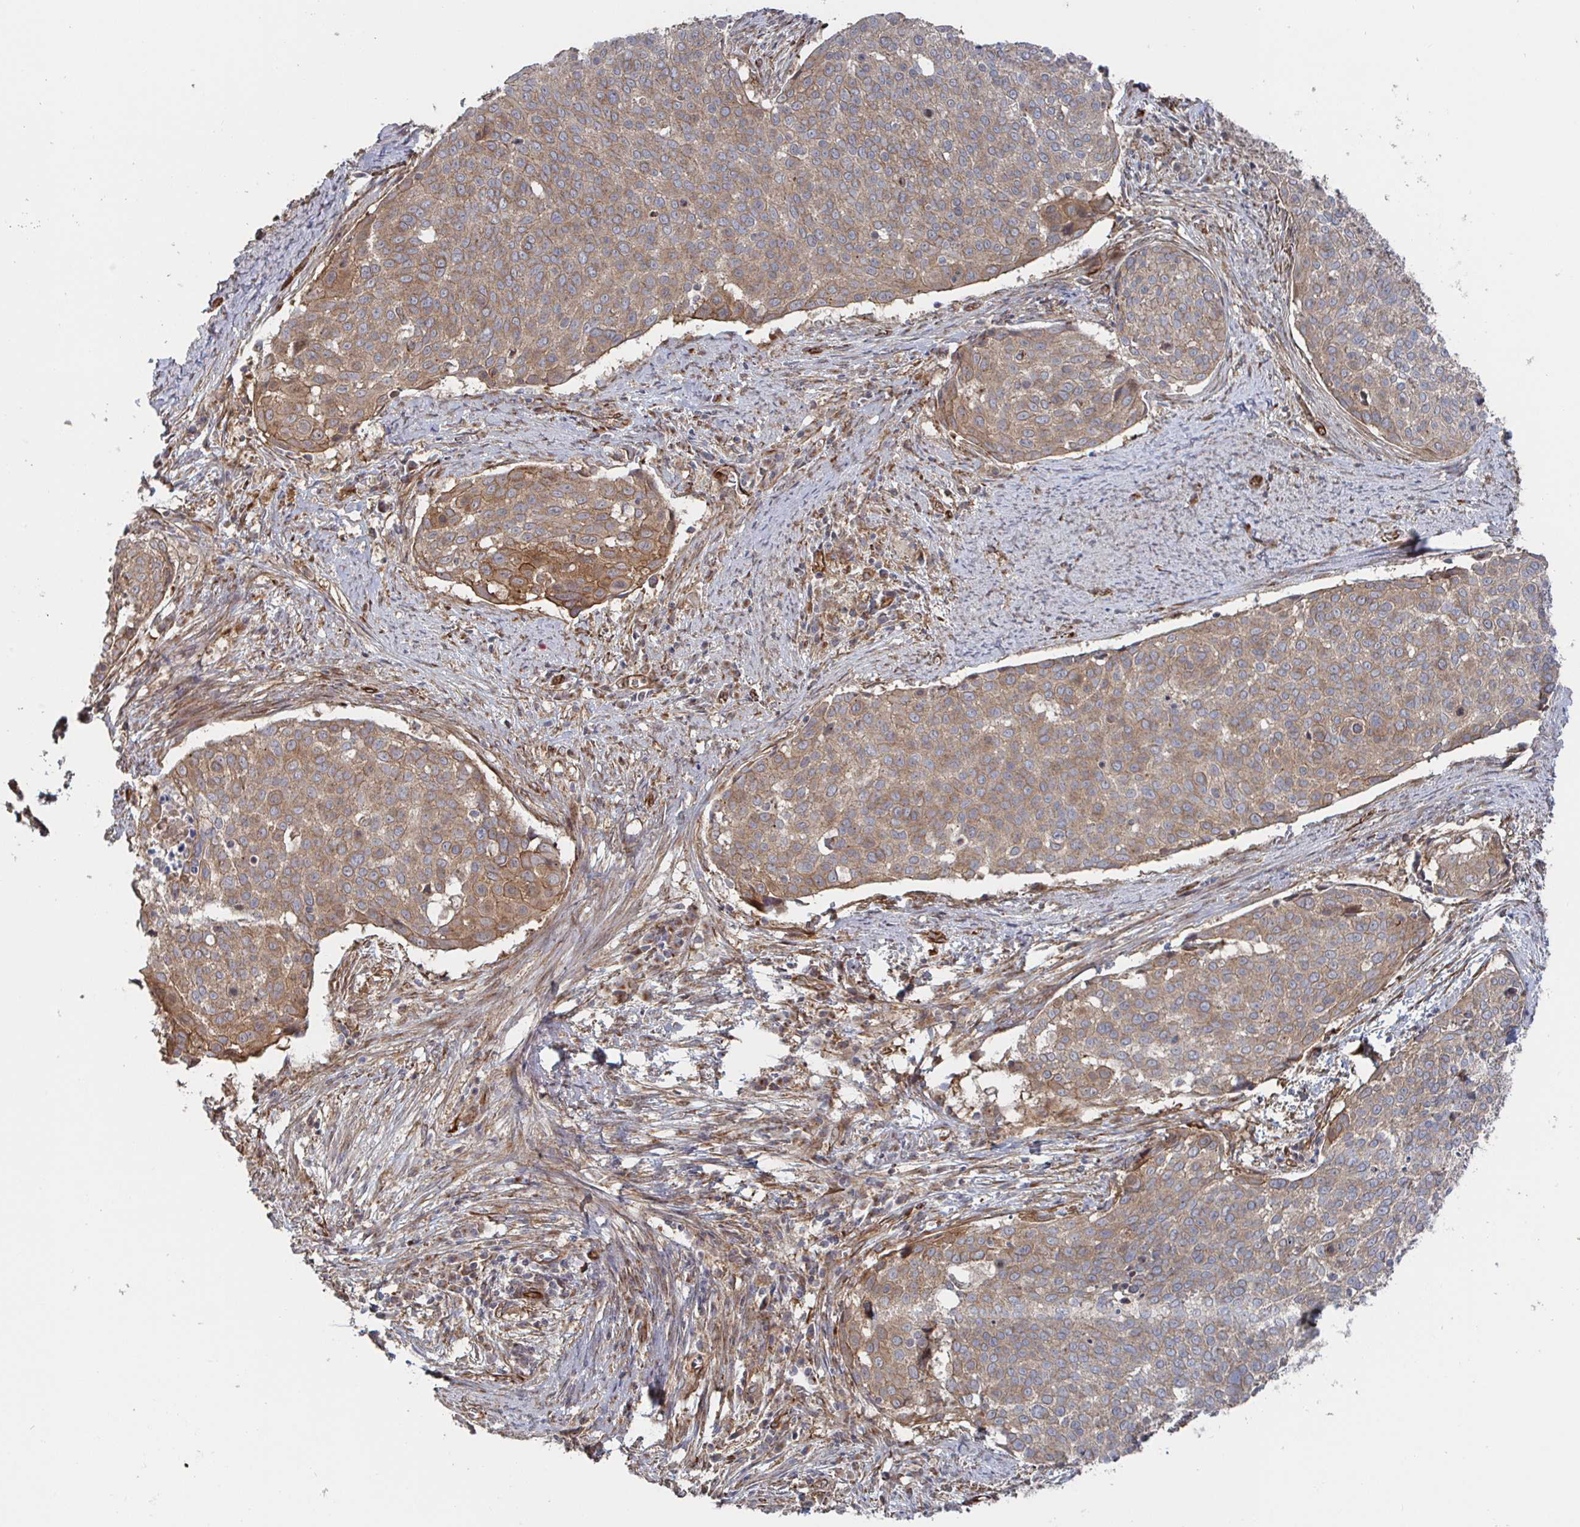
{"staining": {"intensity": "moderate", "quantity": ">75%", "location": "cytoplasmic/membranous"}, "tissue": "cervical cancer", "cell_type": "Tumor cells", "image_type": "cancer", "snomed": [{"axis": "morphology", "description": "Squamous cell carcinoma, NOS"}, {"axis": "topography", "description": "Cervix"}], "caption": "The histopathology image demonstrates a brown stain indicating the presence of a protein in the cytoplasmic/membranous of tumor cells in squamous cell carcinoma (cervical). (Stains: DAB in brown, nuclei in blue, Microscopy: brightfield microscopy at high magnification).", "gene": "DVL3", "patient": {"sex": "female", "age": 39}}